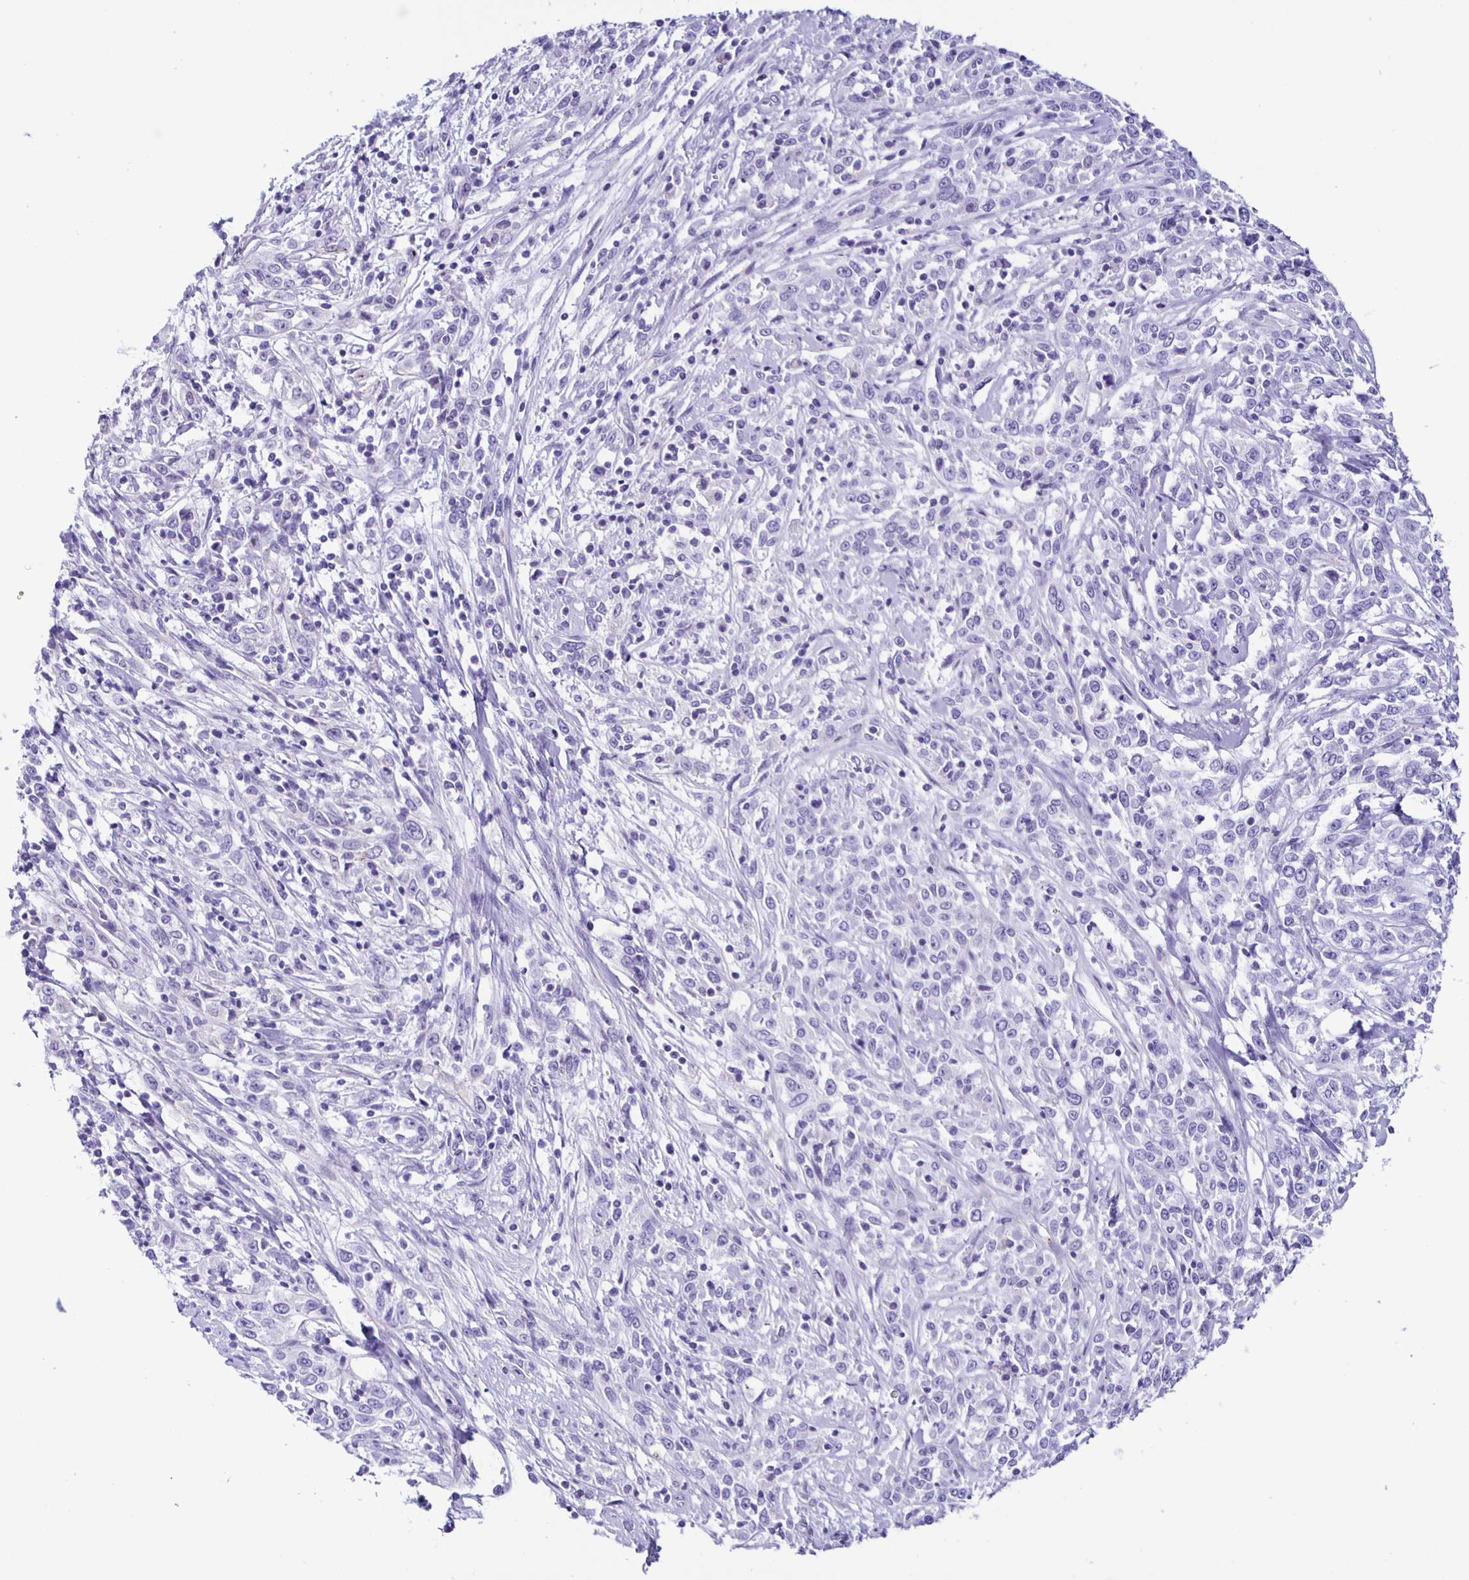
{"staining": {"intensity": "negative", "quantity": "none", "location": "none"}, "tissue": "cervical cancer", "cell_type": "Tumor cells", "image_type": "cancer", "snomed": [{"axis": "morphology", "description": "Adenocarcinoma, NOS"}, {"axis": "topography", "description": "Cervix"}], "caption": "Tumor cells show no significant protein expression in cervical adenocarcinoma.", "gene": "AQP6", "patient": {"sex": "female", "age": 40}}